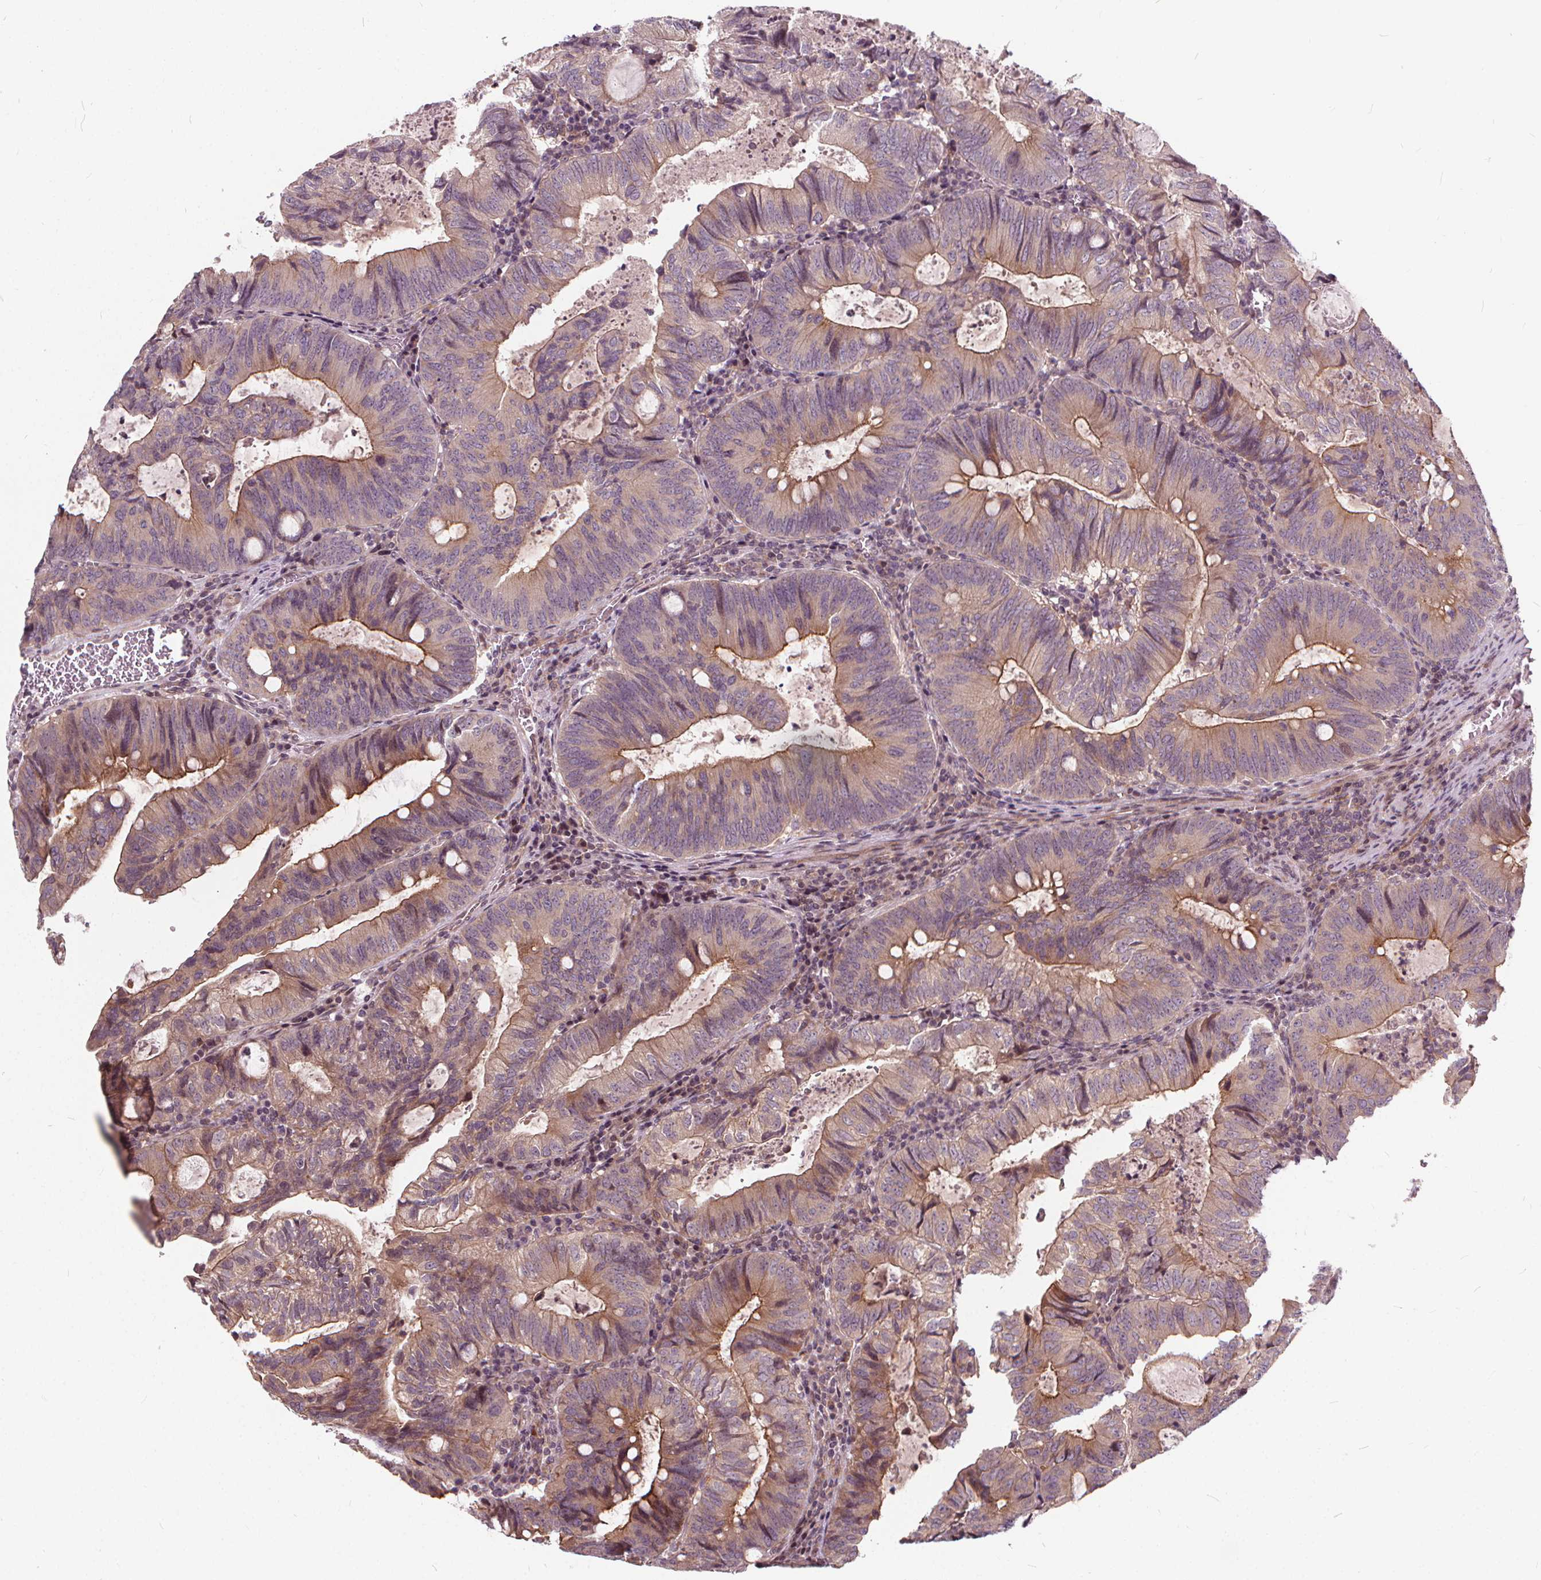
{"staining": {"intensity": "moderate", "quantity": ">75%", "location": "cytoplasmic/membranous"}, "tissue": "colorectal cancer", "cell_type": "Tumor cells", "image_type": "cancer", "snomed": [{"axis": "morphology", "description": "Adenocarcinoma, NOS"}, {"axis": "topography", "description": "Colon"}], "caption": "The histopathology image demonstrates immunohistochemical staining of adenocarcinoma (colorectal). There is moderate cytoplasmic/membranous positivity is appreciated in about >75% of tumor cells. (DAB = brown stain, brightfield microscopy at high magnification).", "gene": "INPP5E", "patient": {"sex": "male", "age": 67}}